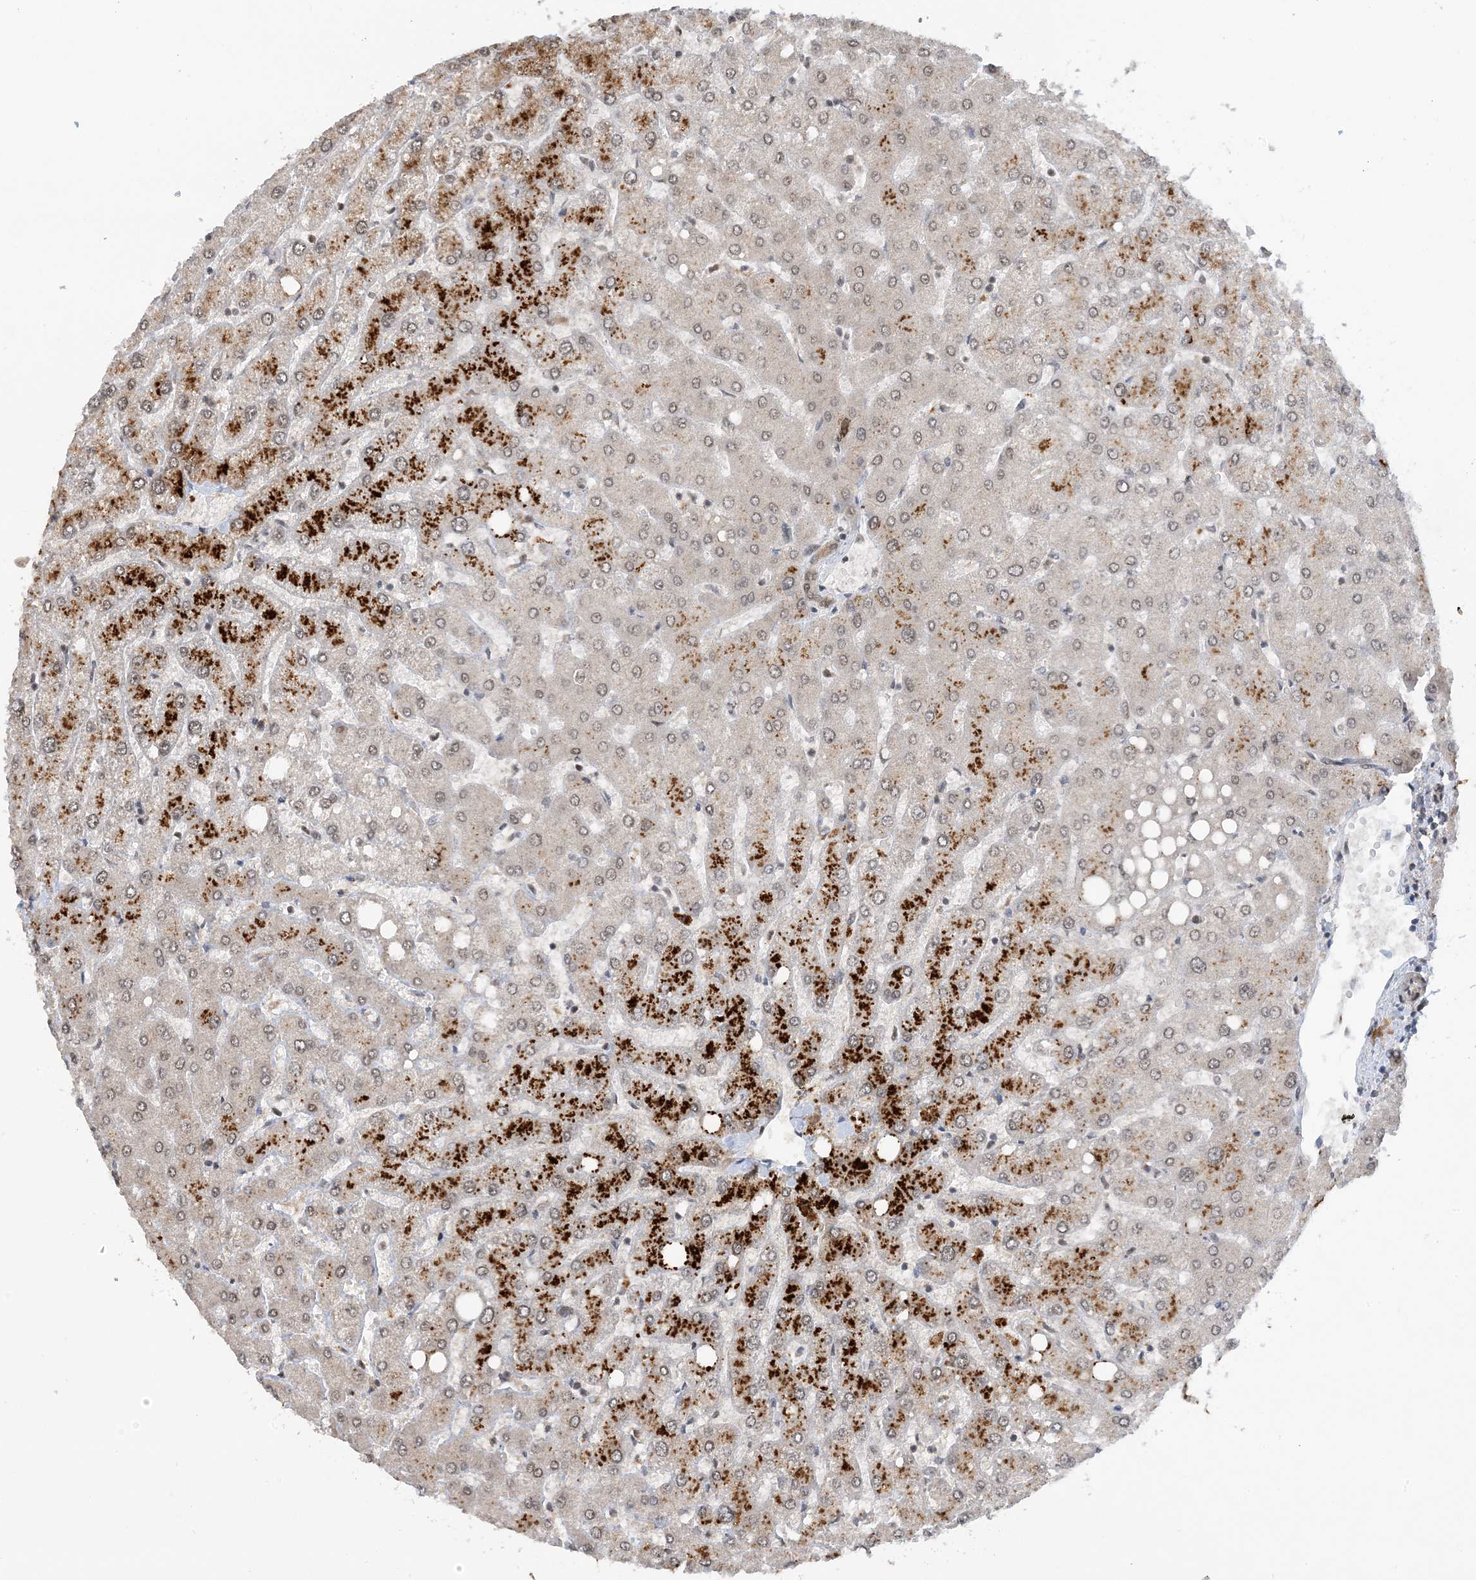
{"staining": {"intensity": "moderate", "quantity": "25%-75%", "location": "cytoplasmic/membranous"}, "tissue": "liver", "cell_type": "Cholangiocytes", "image_type": "normal", "snomed": [{"axis": "morphology", "description": "Normal tissue, NOS"}, {"axis": "topography", "description": "Liver"}], "caption": "DAB immunohistochemical staining of normal human liver exhibits moderate cytoplasmic/membranous protein staining in approximately 25%-75% of cholangiocytes.", "gene": "ACYP2", "patient": {"sex": "female", "age": 54}}